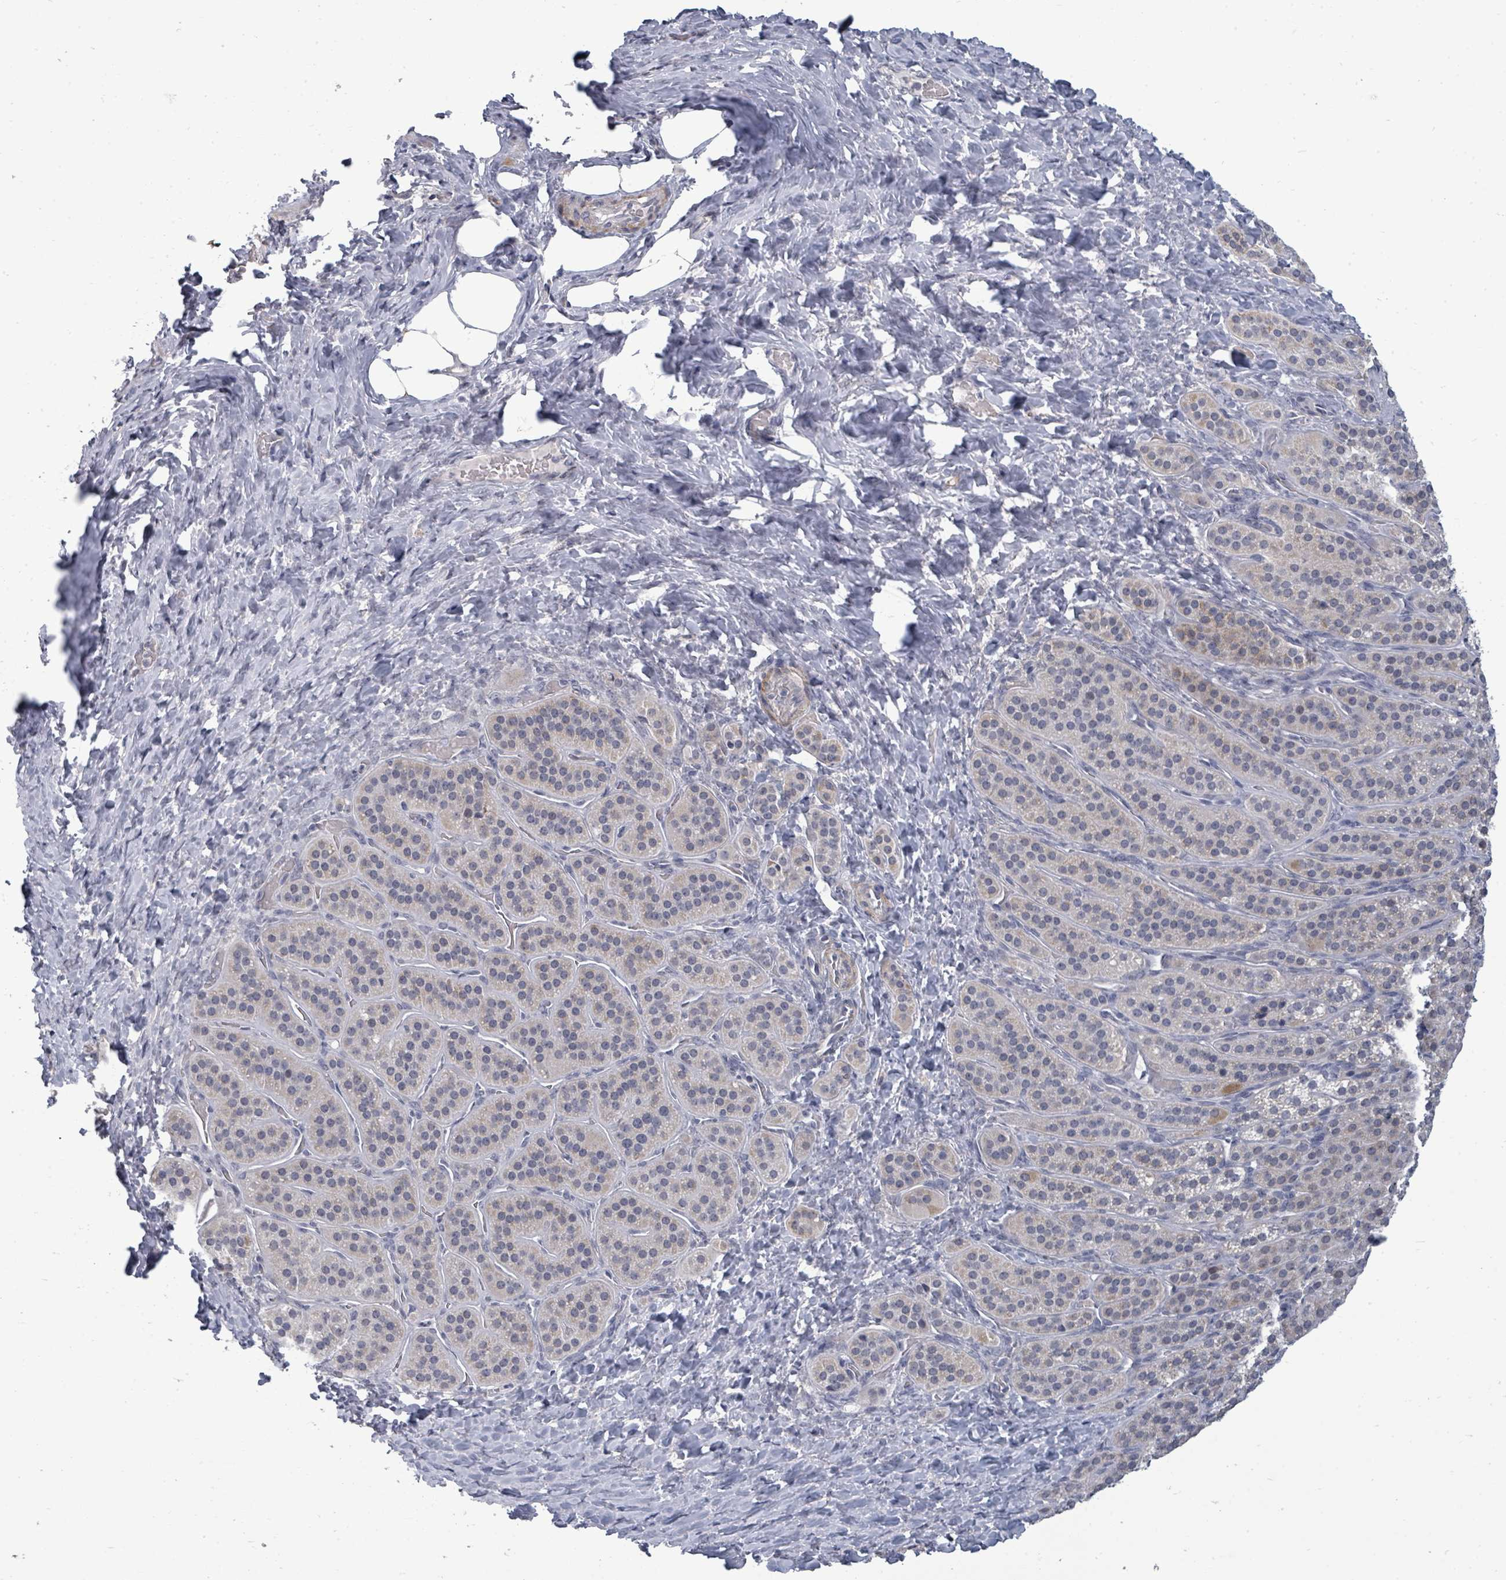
{"staining": {"intensity": "weak", "quantity": "<25%", "location": "cytoplasmic/membranous"}, "tissue": "adrenal gland", "cell_type": "Glandular cells", "image_type": "normal", "snomed": [{"axis": "morphology", "description": "Normal tissue, NOS"}, {"axis": "topography", "description": "Adrenal gland"}], "caption": "Photomicrograph shows no protein positivity in glandular cells of normal adrenal gland.", "gene": "PTPN20", "patient": {"sex": "female", "age": 41}}